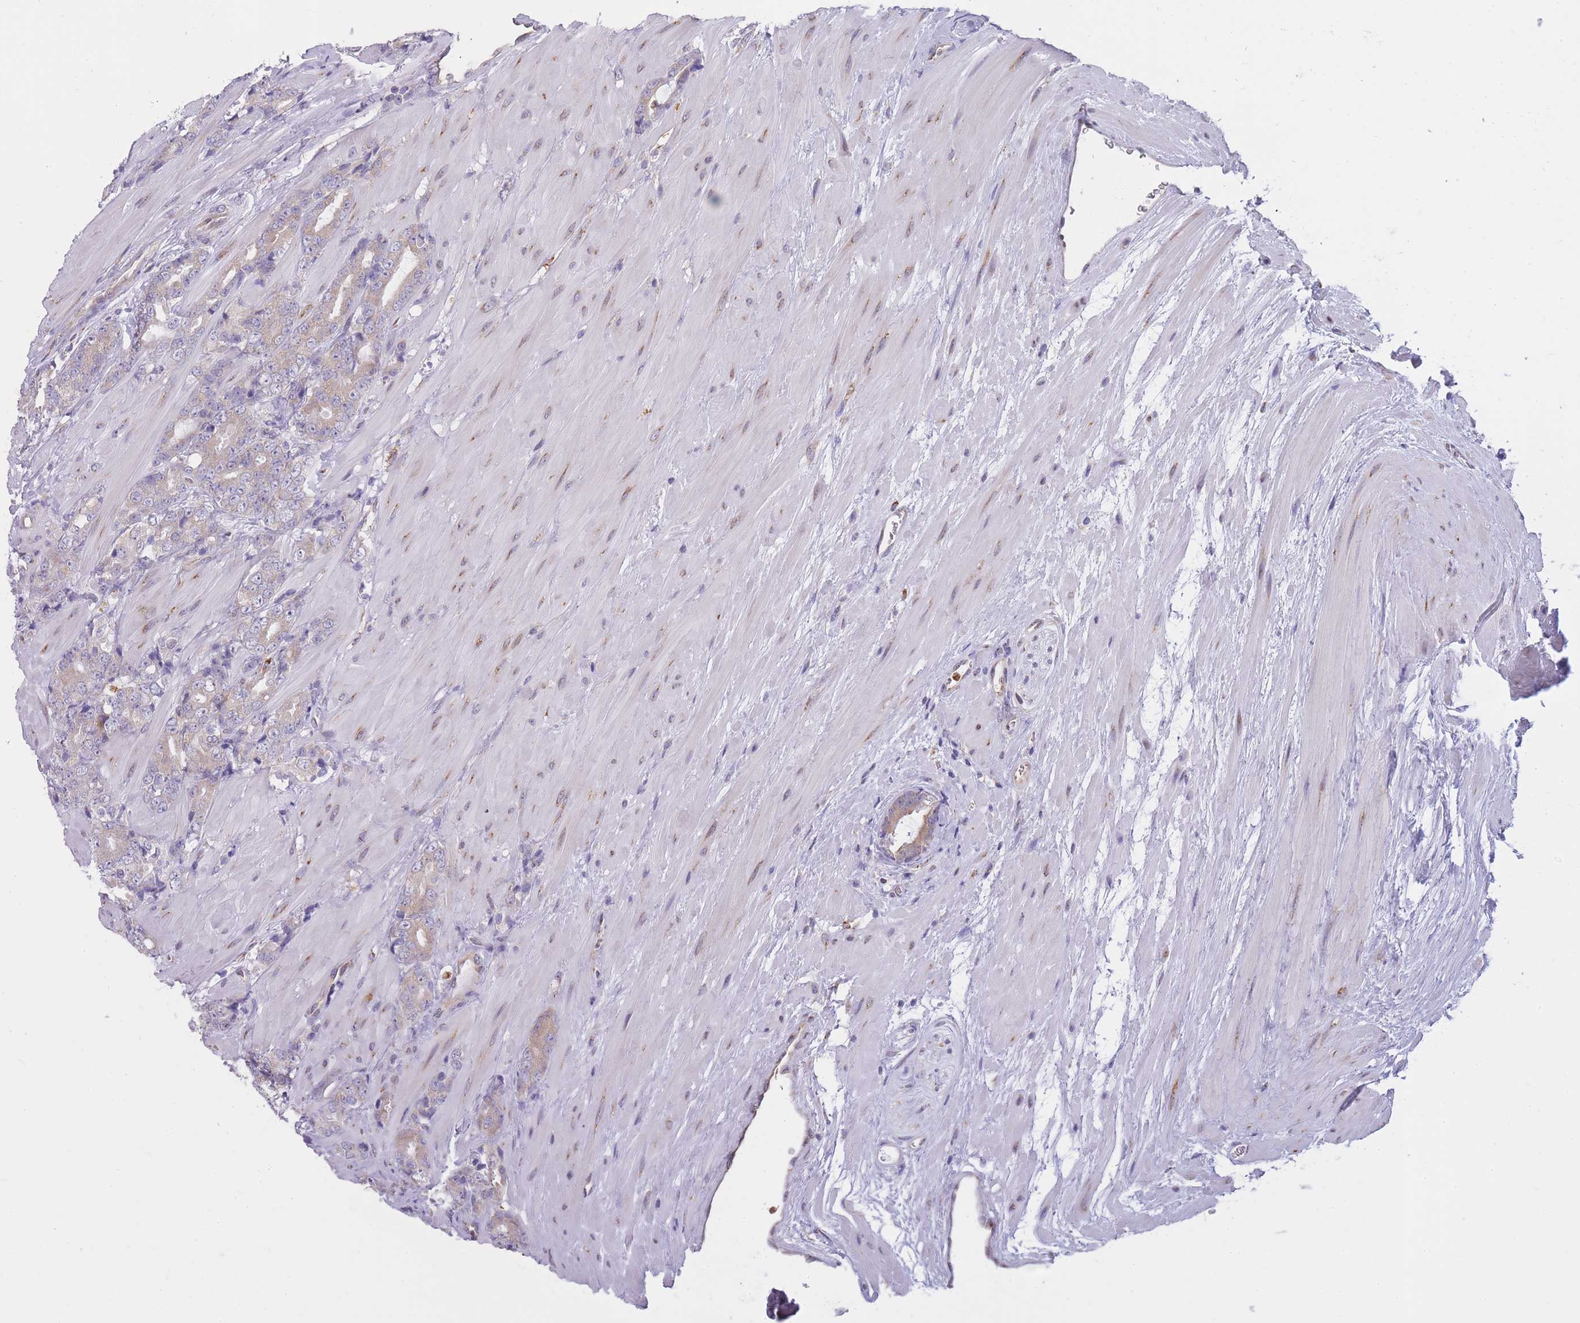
{"staining": {"intensity": "weak", "quantity": "25%-75%", "location": "cytoplasmic/membranous"}, "tissue": "prostate cancer", "cell_type": "Tumor cells", "image_type": "cancer", "snomed": [{"axis": "morphology", "description": "Adenocarcinoma, High grade"}, {"axis": "topography", "description": "Prostate"}], "caption": "High-magnification brightfield microscopy of prostate cancer stained with DAB (3,3'-diaminobenzidine) (brown) and counterstained with hematoxylin (blue). tumor cells exhibit weak cytoplasmic/membranous staining is appreciated in approximately25%-75% of cells.", "gene": "ZNF662", "patient": {"sex": "male", "age": 62}}